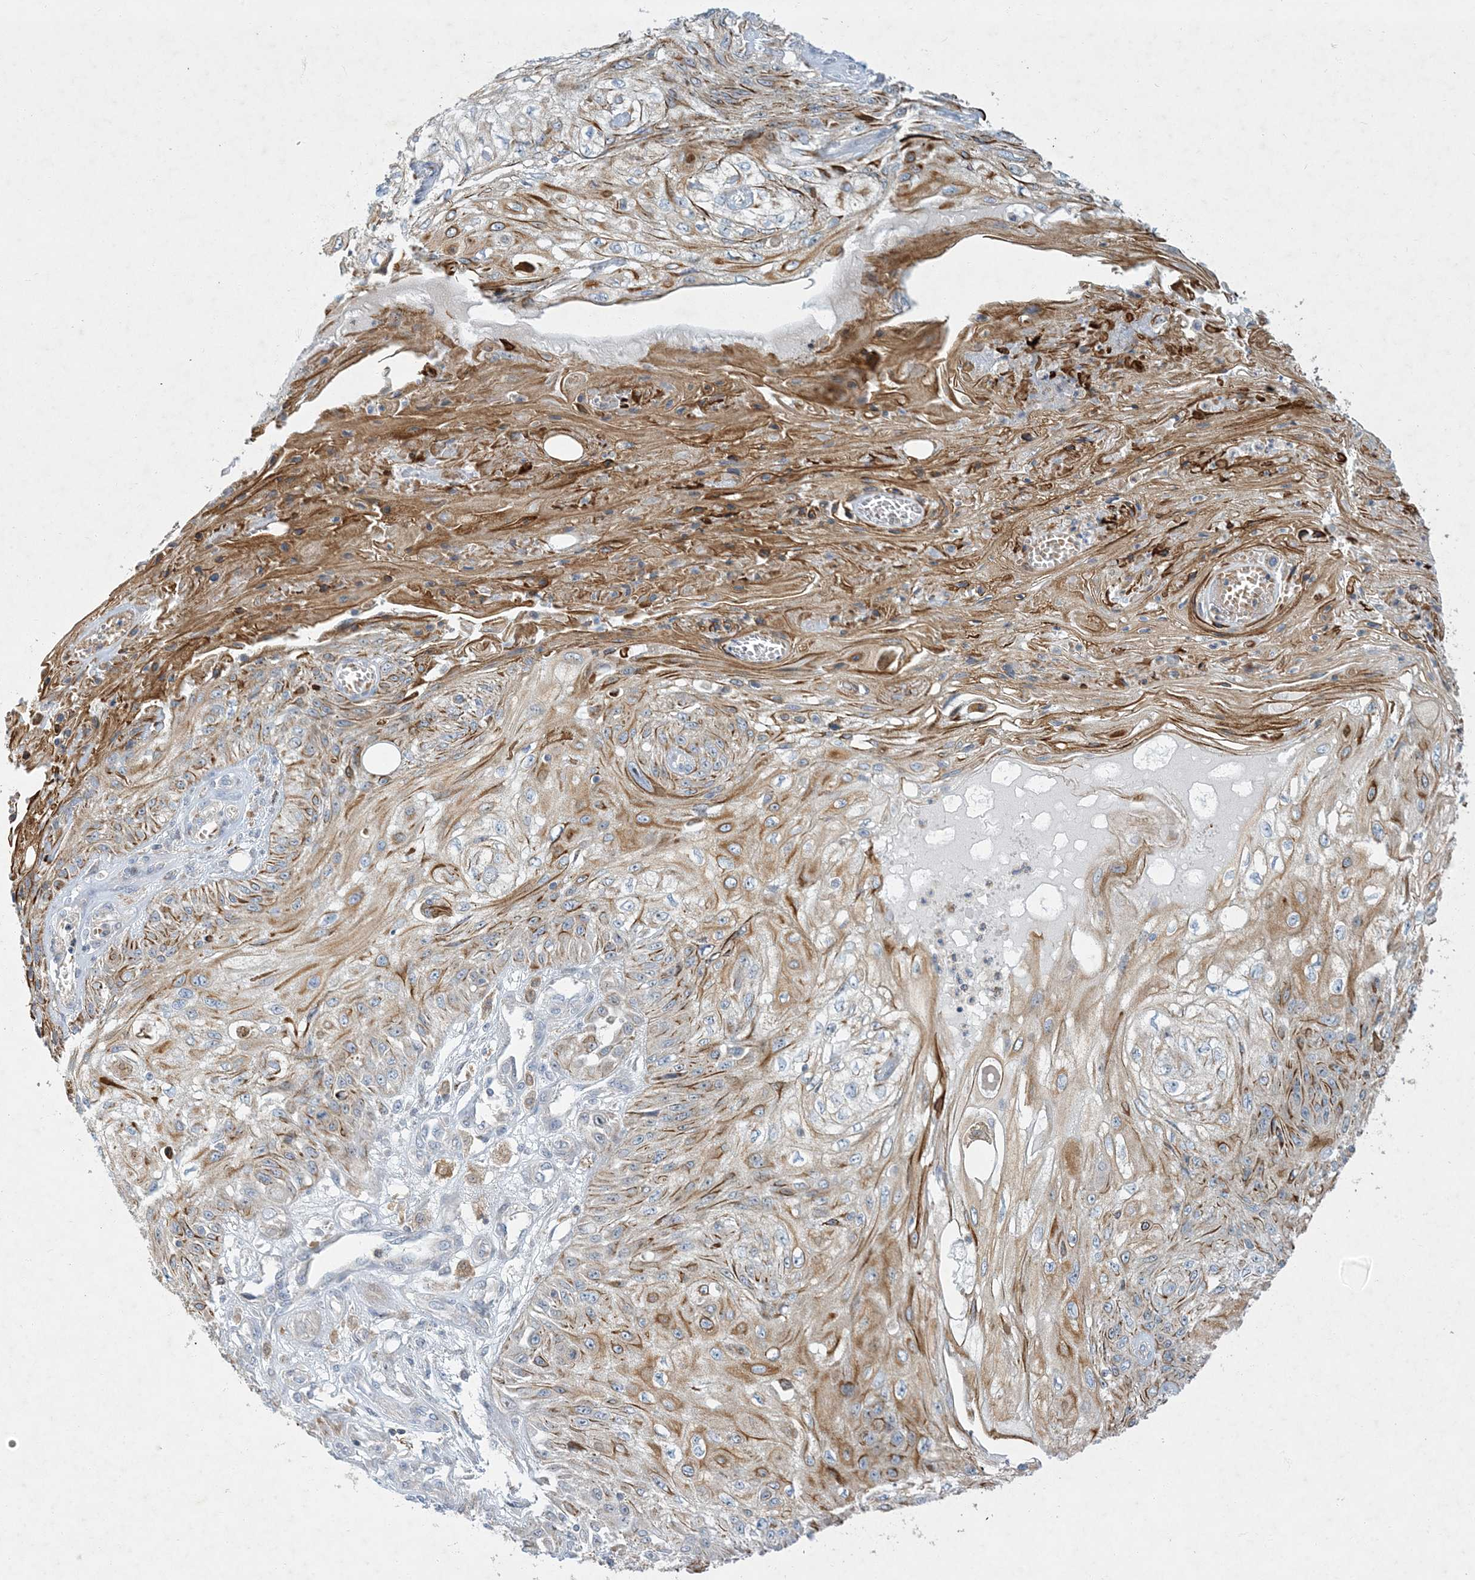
{"staining": {"intensity": "moderate", "quantity": ">75%", "location": "cytoplasmic/membranous"}, "tissue": "skin cancer", "cell_type": "Tumor cells", "image_type": "cancer", "snomed": [{"axis": "morphology", "description": "Squamous cell carcinoma, NOS"}, {"axis": "morphology", "description": "Squamous cell carcinoma, metastatic, NOS"}, {"axis": "topography", "description": "Skin"}, {"axis": "topography", "description": "Lymph node"}], "caption": "Moderate cytoplasmic/membranous protein staining is appreciated in about >75% of tumor cells in skin cancer (metastatic squamous cell carcinoma).", "gene": "LTN1", "patient": {"sex": "male", "age": 75}}